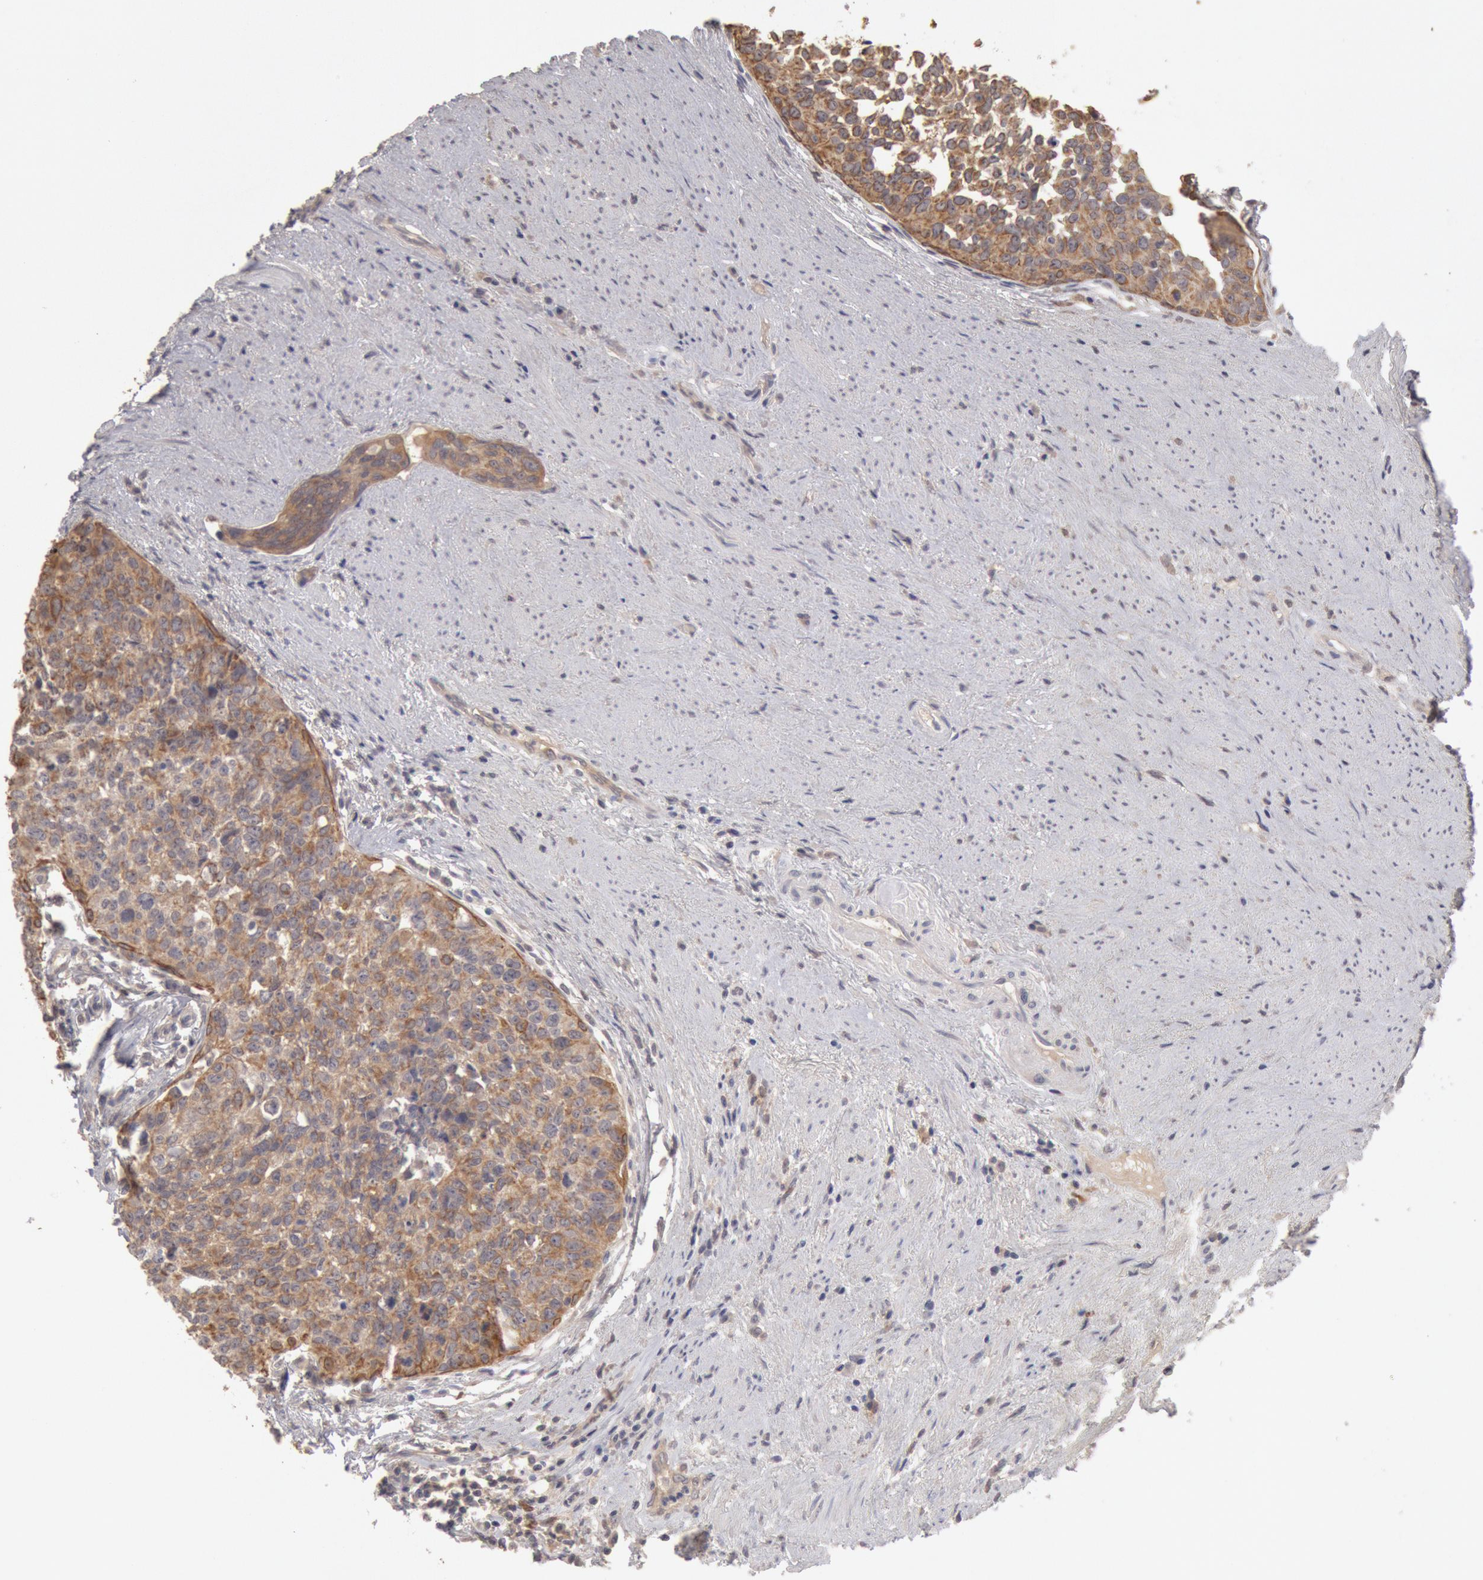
{"staining": {"intensity": "moderate", "quantity": ">75%", "location": "cytoplasmic/membranous"}, "tissue": "urothelial cancer", "cell_type": "Tumor cells", "image_type": "cancer", "snomed": [{"axis": "morphology", "description": "Urothelial carcinoma, High grade"}, {"axis": "topography", "description": "Urinary bladder"}], "caption": "Human urothelial carcinoma (high-grade) stained with a protein marker reveals moderate staining in tumor cells.", "gene": "ZFP36L1", "patient": {"sex": "male", "age": 81}}